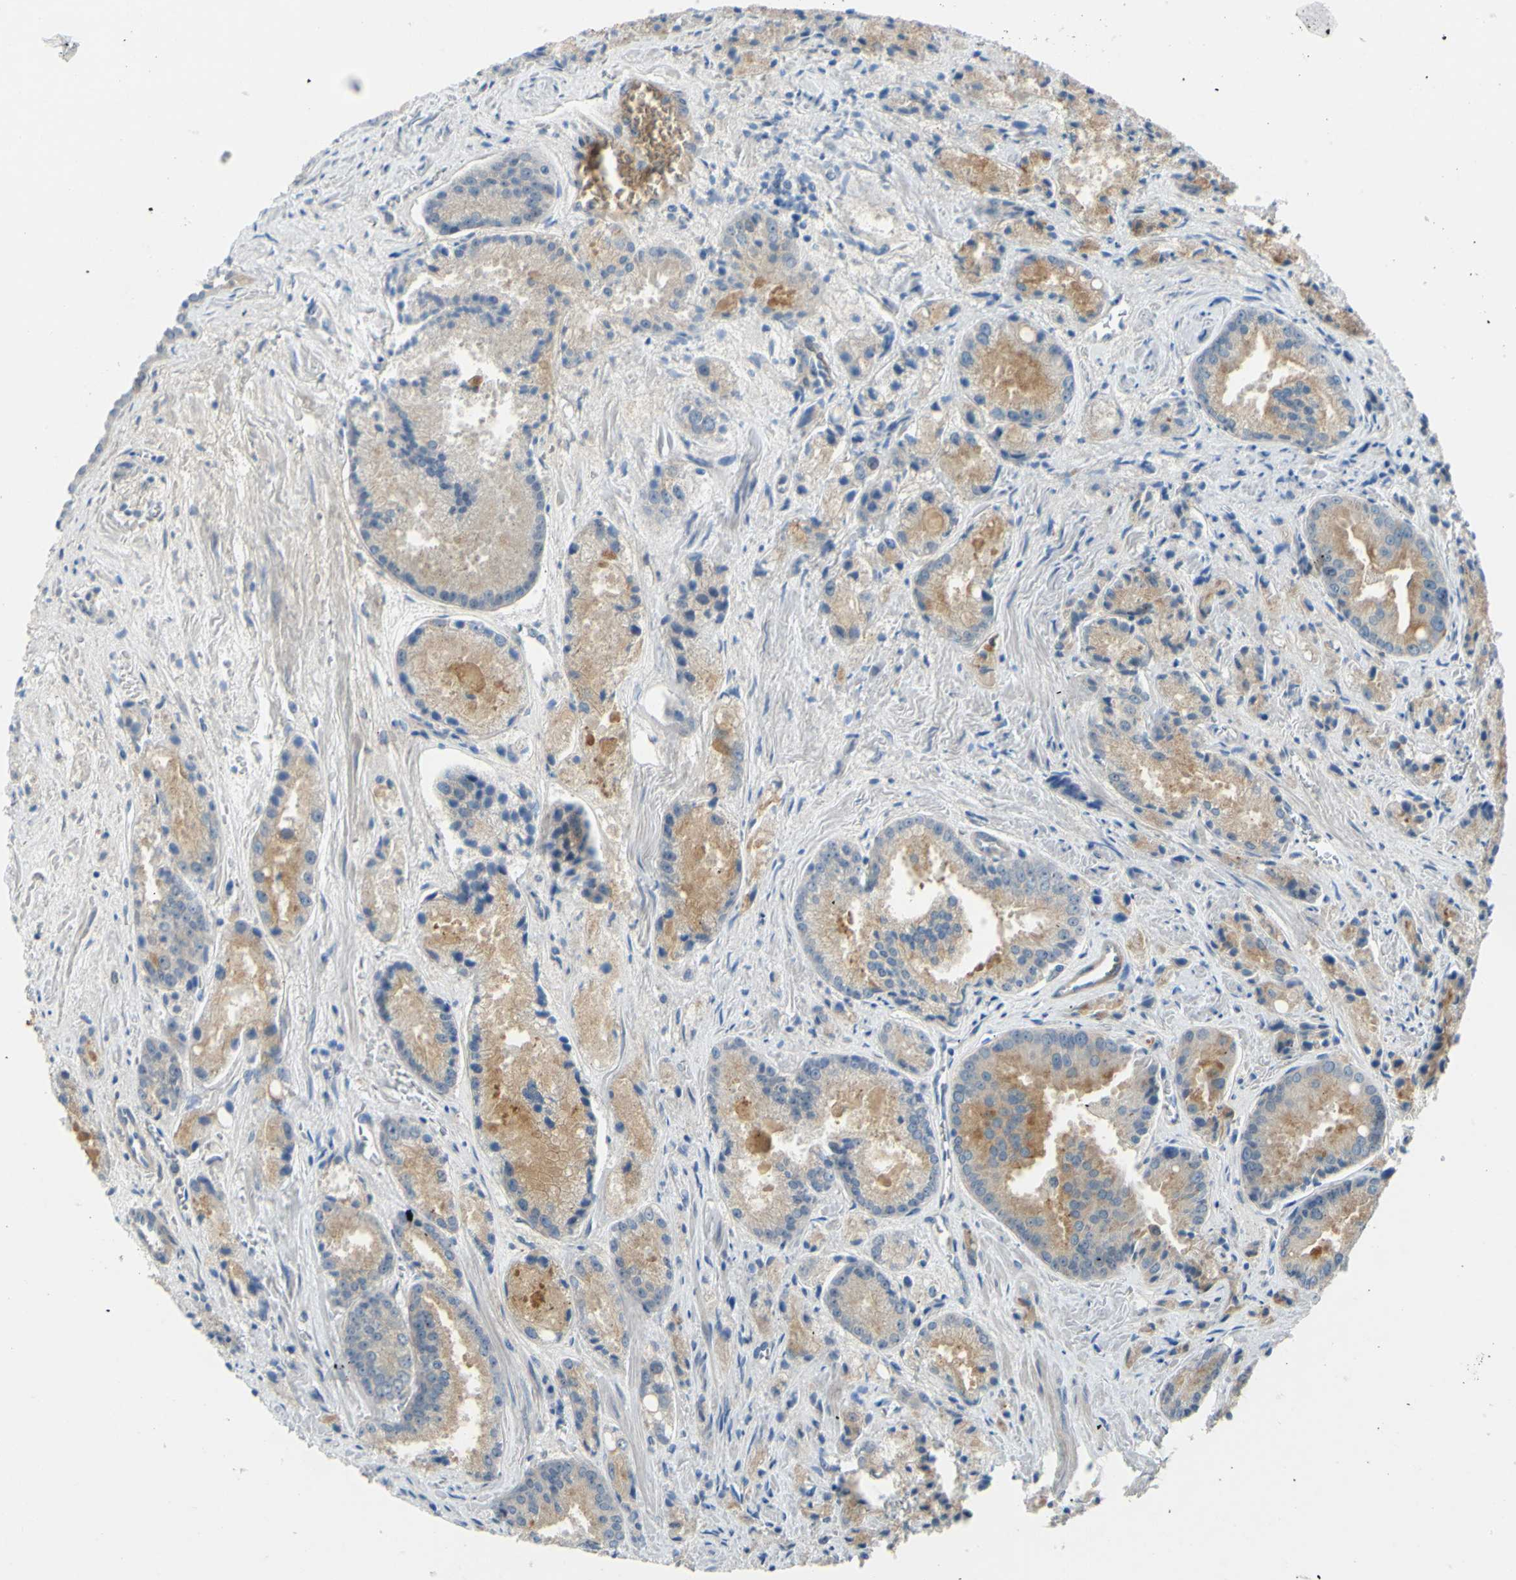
{"staining": {"intensity": "weak", "quantity": ">75%", "location": "cytoplasmic/membranous"}, "tissue": "prostate cancer", "cell_type": "Tumor cells", "image_type": "cancer", "snomed": [{"axis": "morphology", "description": "Adenocarcinoma, Low grade"}, {"axis": "topography", "description": "Prostate"}], "caption": "Prostate cancer (adenocarcinoma (low-grade)) stained with a brown dye shows weak cytoplasmic/membranous positive positivity in approximately >75% of tumor cells.", "gene": "ARHGAP1", "patient": {"sex": "male", "age": 64}}